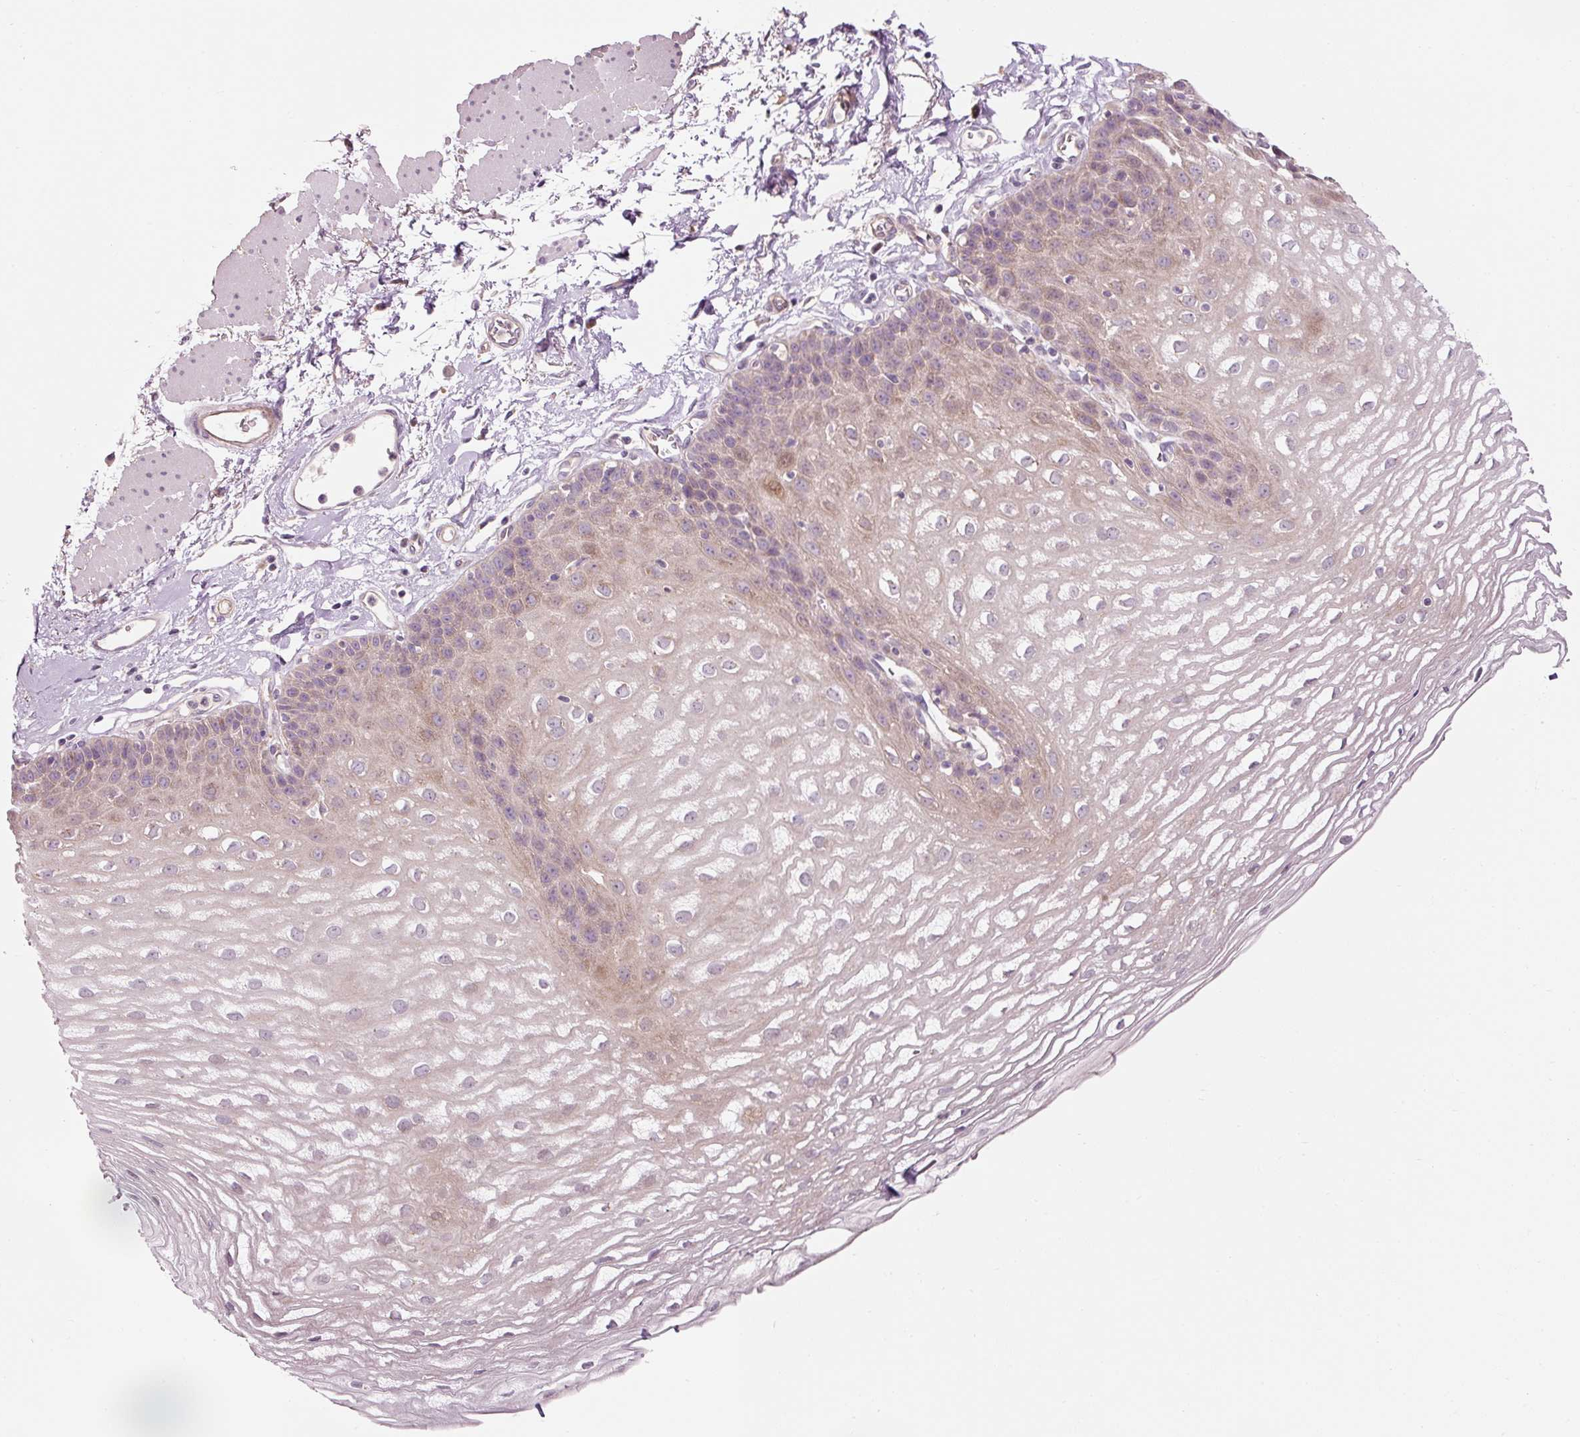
{"staining": {"intensity": "weak", "quantity": "25%-75%", "location": "cytoplasmic/membranous,nuclear"}, "tissue": "esophagus", "cell_type": "Squamous epithelial cells", "image_type": "normal", "snomed": [{"axis": "morphology", "description": "Normal tissue, NOS"}, {"axis": "topography", "description": "Esophagus"}], "caption": "A high-resolution histopathology image shows immunohistochemistry staining of unremarkable esophagus, which reveals weak cytoplasmic/membranous,nuclear staining in approximately 25%-75% of squamous epithelial cells. (IHC, brightfield microscopy, high magnification).", "gene": "NAPA", "patient": {"sex": "female", "age": 81}}